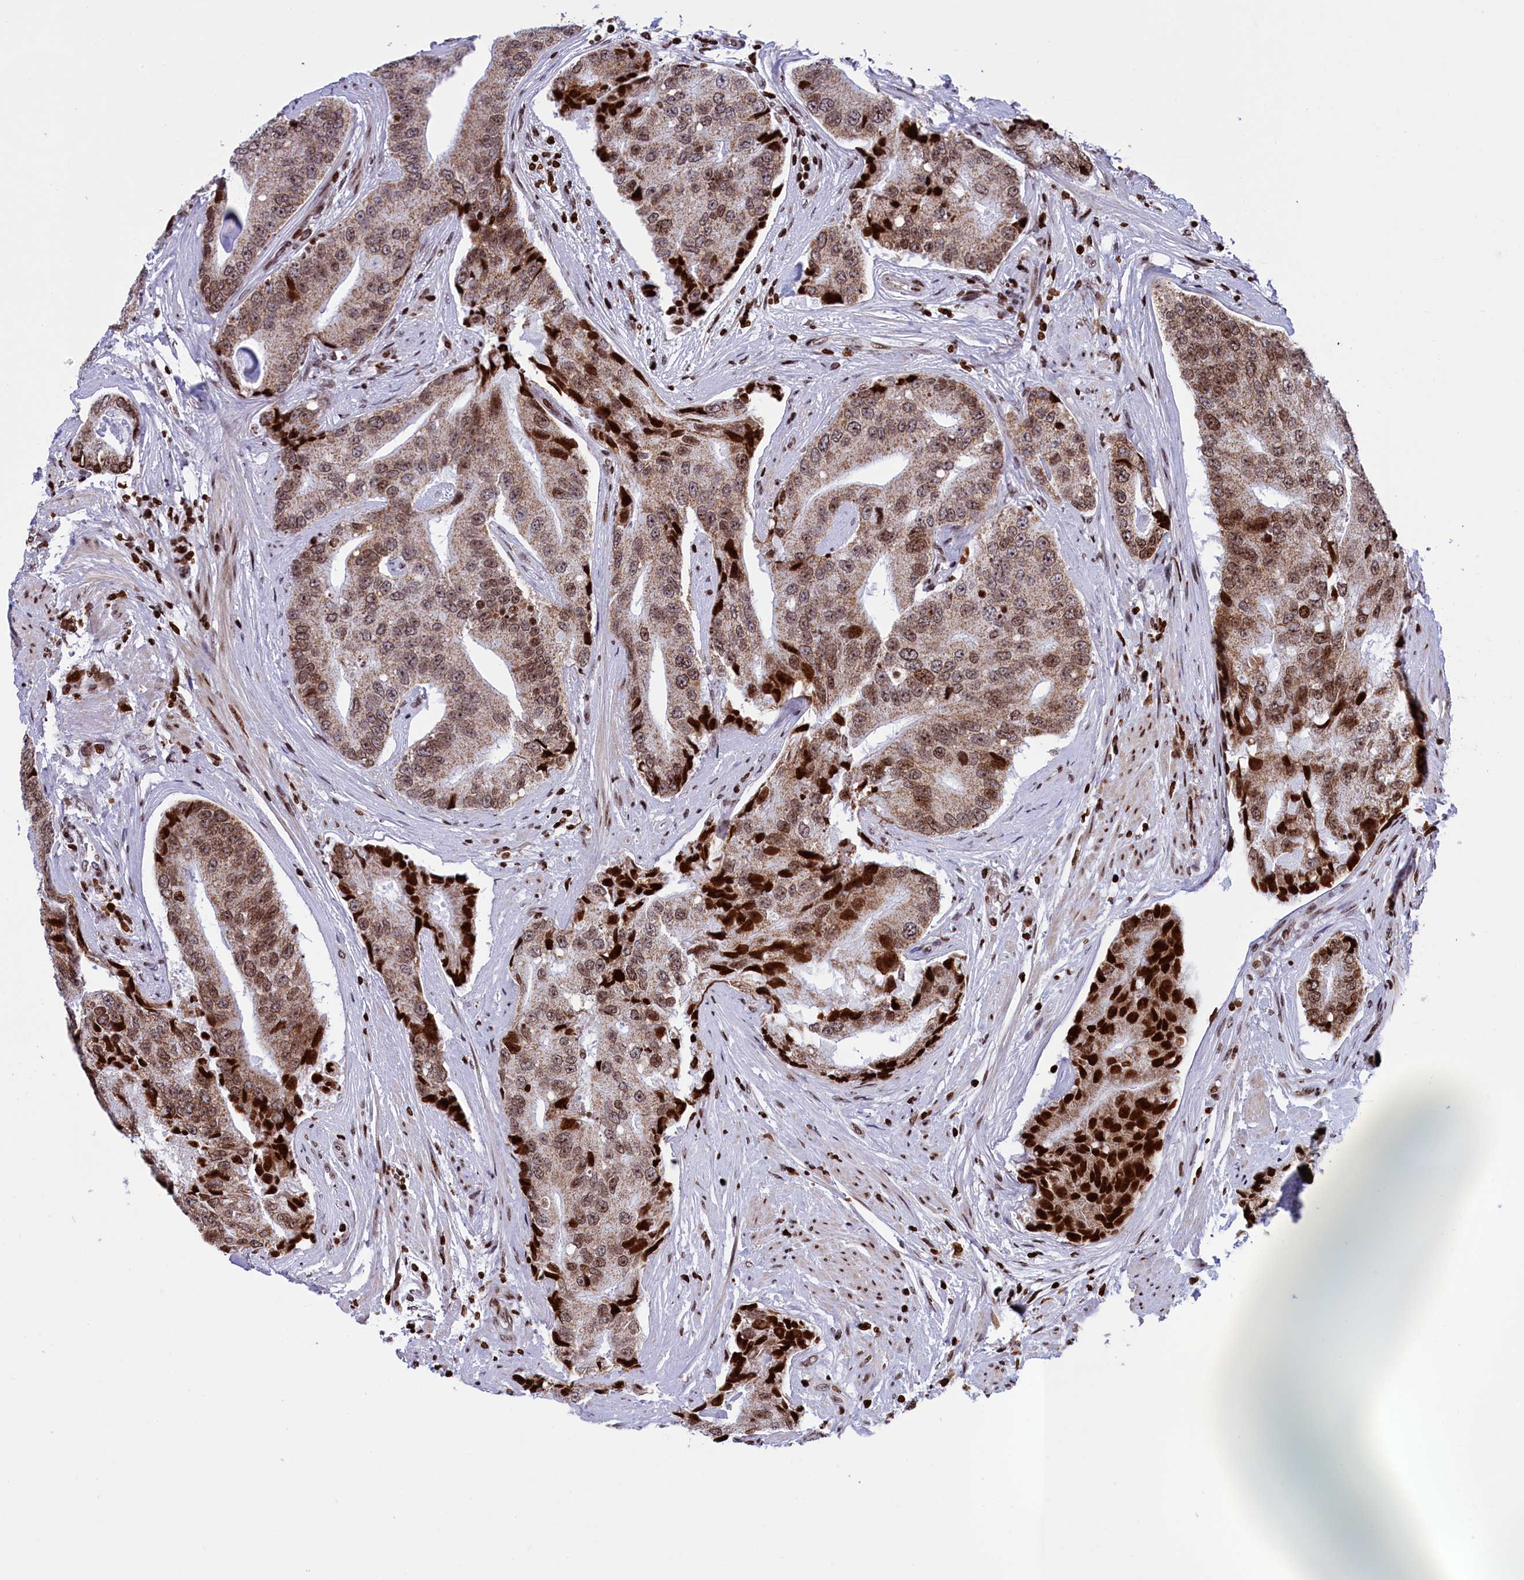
{"staining": {"intensity": "strong", "quantity": "25%-75%", "location": "cytoplasmic/membranous,nuclear"}, "tissue": "prostate cancer", "cell_type": "Tumor cells", "image_type": "cancer", "snomed": [{"axis": "morphology", "description": "Adenocarcinoma, High grade"}, {"axis": "topography", "description": "Prostate"}], "caption": "Strong cytoplasmic/membranous and nuclear protein positivity is appreciated in about 25%-75% of tumor cells in adenocarcinoma (high-grade) (prostate).", "gene": "TIMM29", "patient": {"sex": "male", "age": 70}}